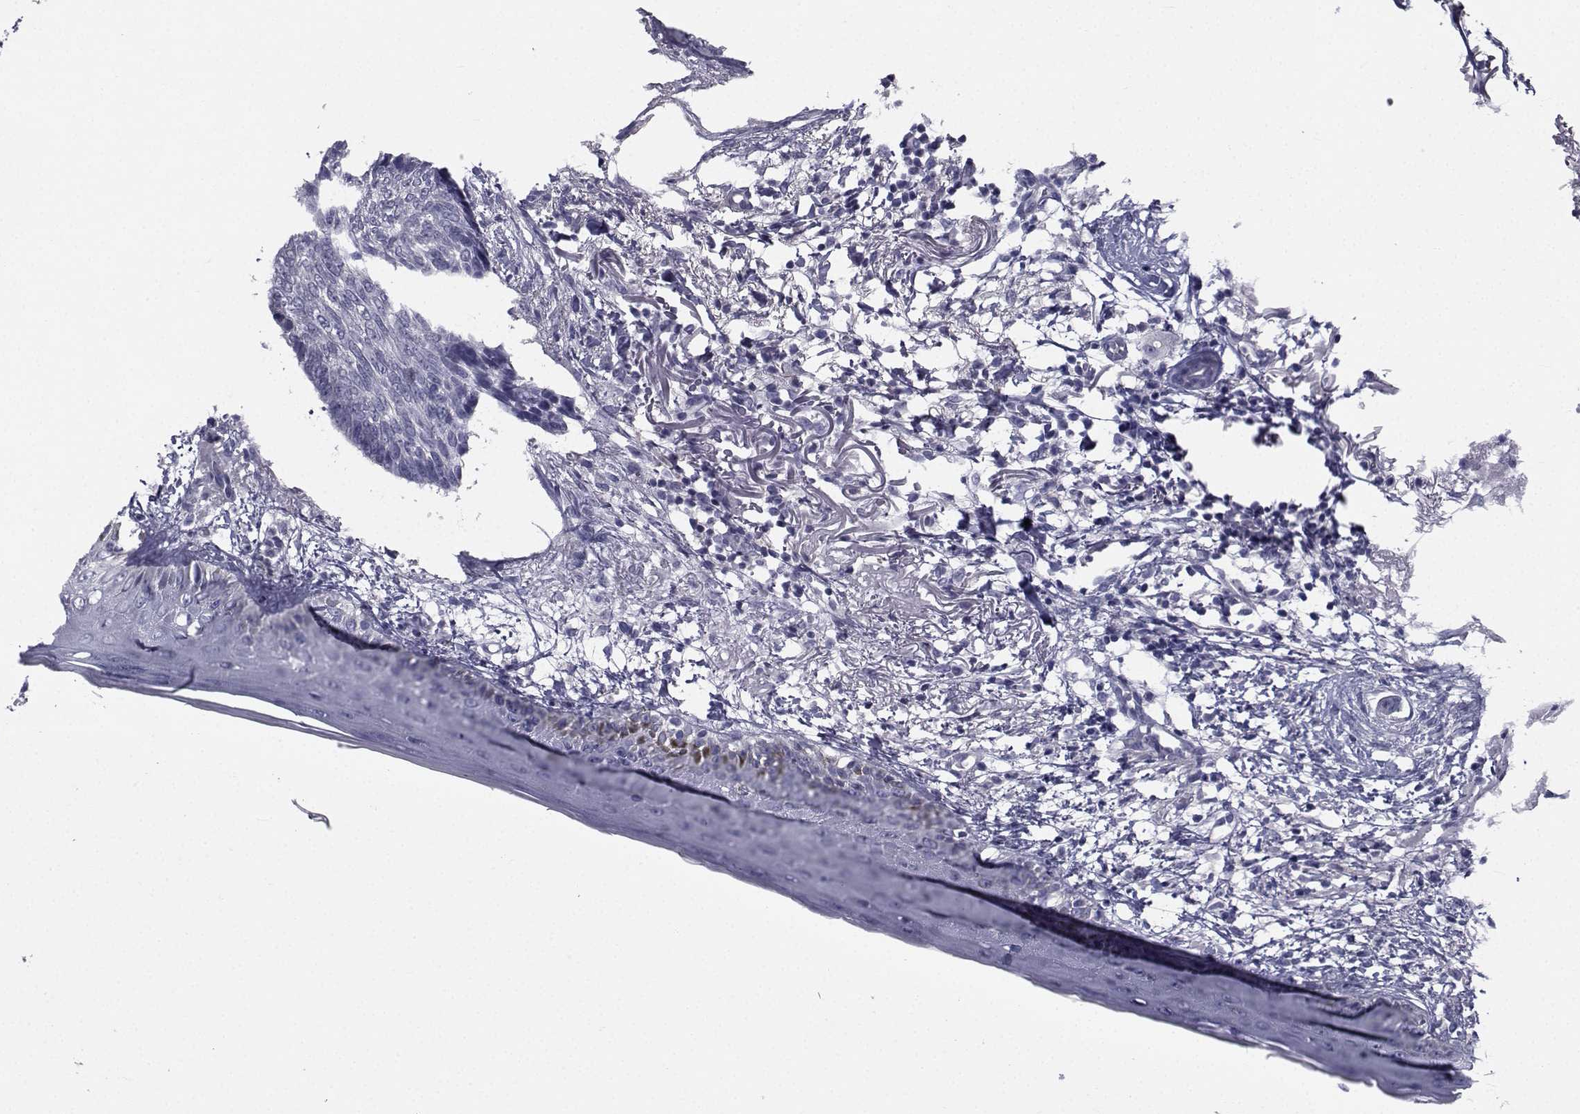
{"staining": {"intensity": "negative", "quantity": "none", "location": "none"}, "tissue": "skin cancer", "cell_type": "Tumor cells", "image_type": "cancer", "snomed": [{"axis": "morphology", "description": "Normal tissue, NOS"}, {"axis": "morphology", "description": "Basal cell carcinoma"}, {"axis": "topography", "description": "Skin"}], "caption": "Immunohistochemistry micrograph of neoplastic tissue: skin cancer (basal cell carcinoma) stained with DAB (3,3'-diaminobenzidine) reveals no significant protein staining in tumor cells.", "gene": "CHRNA1", "patient": {"sex": "male", "age": 84}}